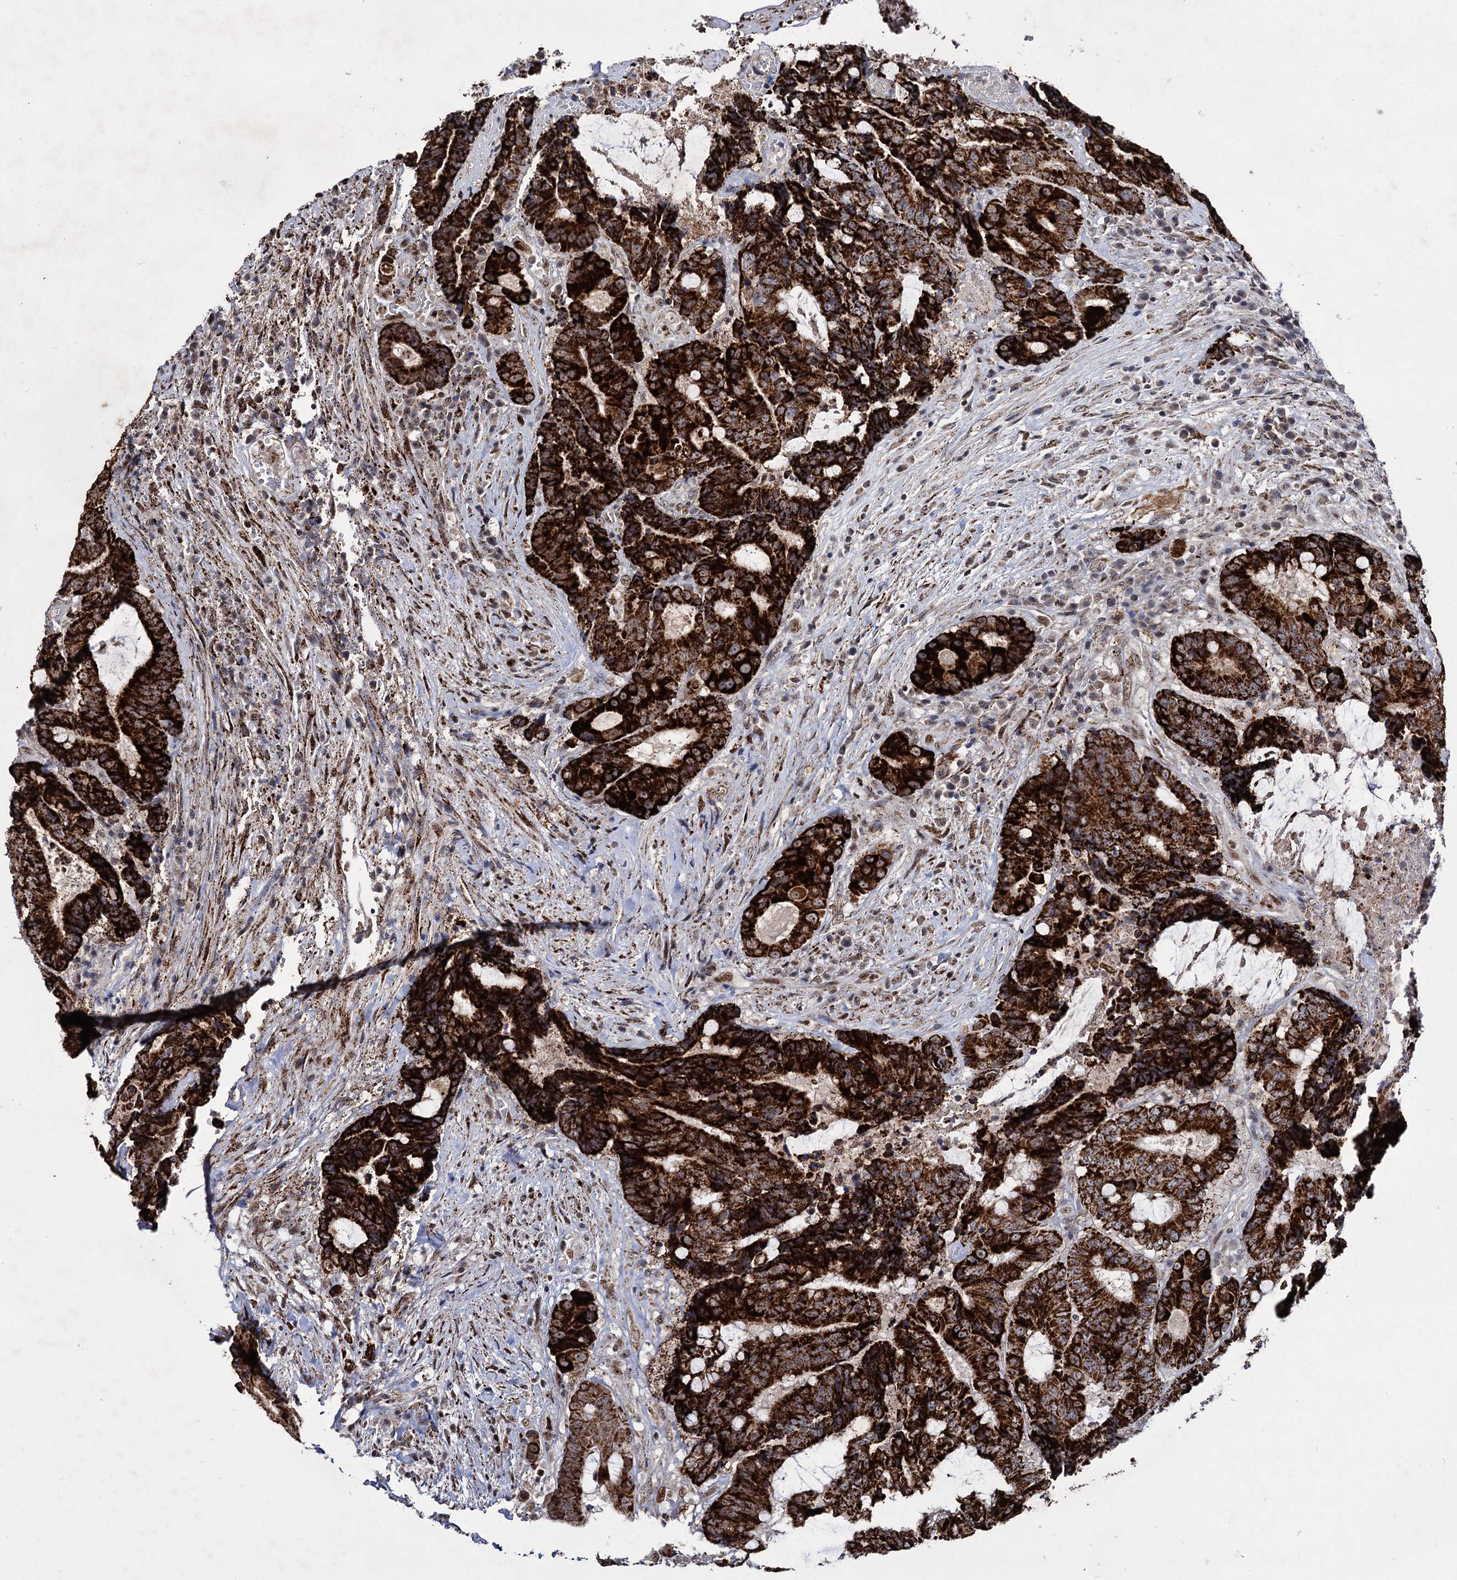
{"staining": {"intensity": "strong", "quantity": ">75%", "location": "nuclear"}, "tissue": "colorectal cancer", "cell_type": "Tumor cells", "image_type": "cancer", "snomed": [{"axis": "morphology", "description": "Adenocarcinoma, NOS"}, {"axis": "topography", "description": "Rectum"}], "caption": "Strong nuclear staining for a protein is seen in approximately >75% of tumor cells of colorectal cancer using immunohistochemistry.", "gene": "RPUSD4", "patient": {"sex": "male", "age": 69}}